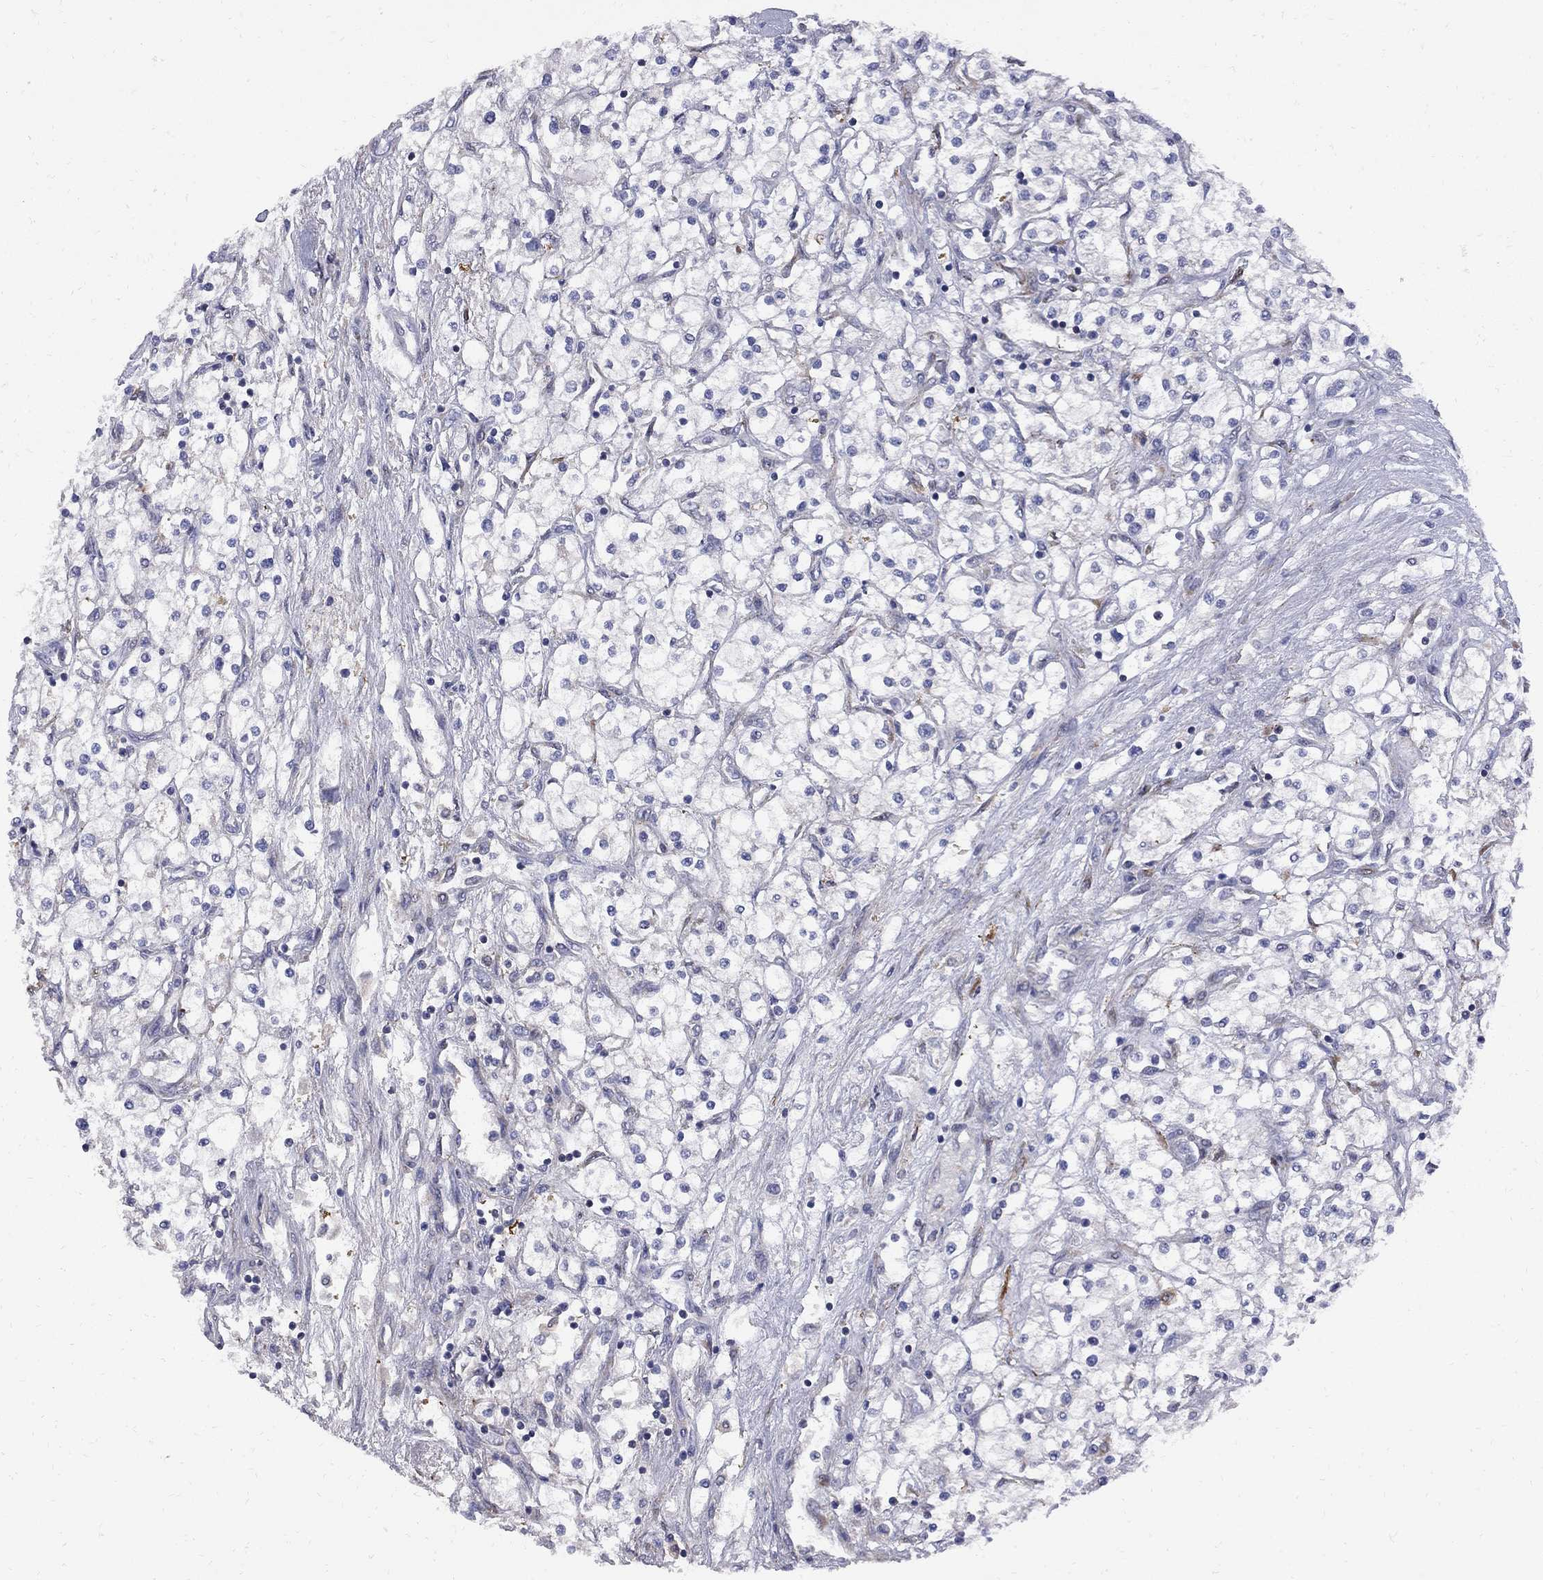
{"staining": {"intensity": "negative", "quantity": "none", "location": "none"}, "tissue": "renal cancer", "cell_type": "Tumor cells", "image_type": "cancer", "snomed": [{"axis": "morphology", "description": "Adenocarcinoma, NOS"}, {"axis": "topography", "description": "Kidney"}], "caption": "This is a histopathology image of IHC staining of renal cancer, which shows no expression in tumor cells. Brightfield microscopy of immunohistochemistry (IHC) stained with DAB (brown) and hematoxylin (blue), captured at high magnification.", "gene": "MTHFR", "patient": {"sex": "male", "age": 80}}